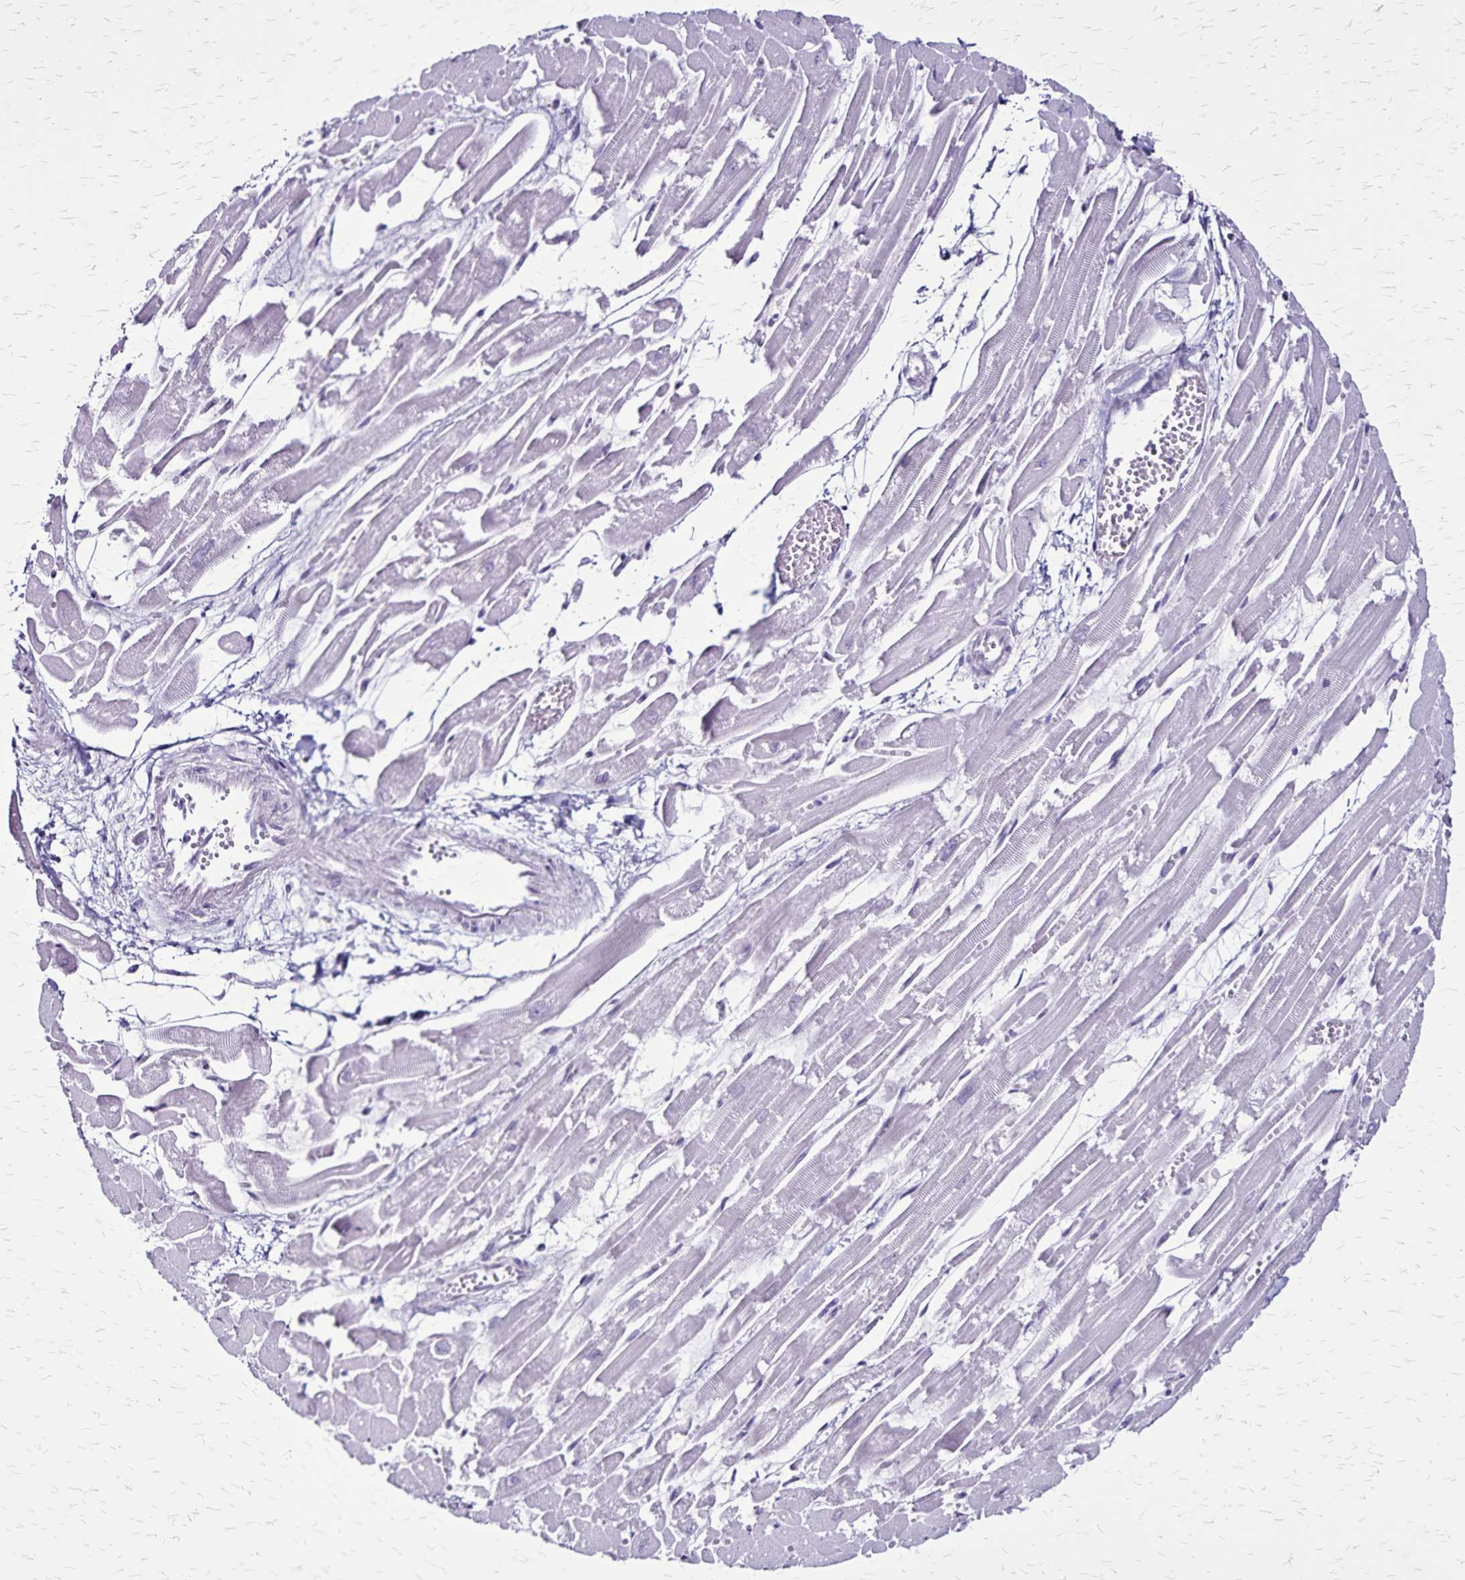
{"staining": {"intensity": "negative", "quantity": "none", "location": "none"}, "tissue": "heart muscle", "cell_type": "Cardiomyocytes", "image_type": "normal", "snomed": [{"axis": "morphology", "description": "Normal tissue, NOS"}, {"axis": "topography", "description": "Heart"}], "caption": "DAB (3,3'-diaminobenzidine) immunohistochemical staining of normal heart muscle demonstrates no significant expression in cardiomyocytes.", "gene": "KRT2", "patient": {"sex": "female", "age": 52}}